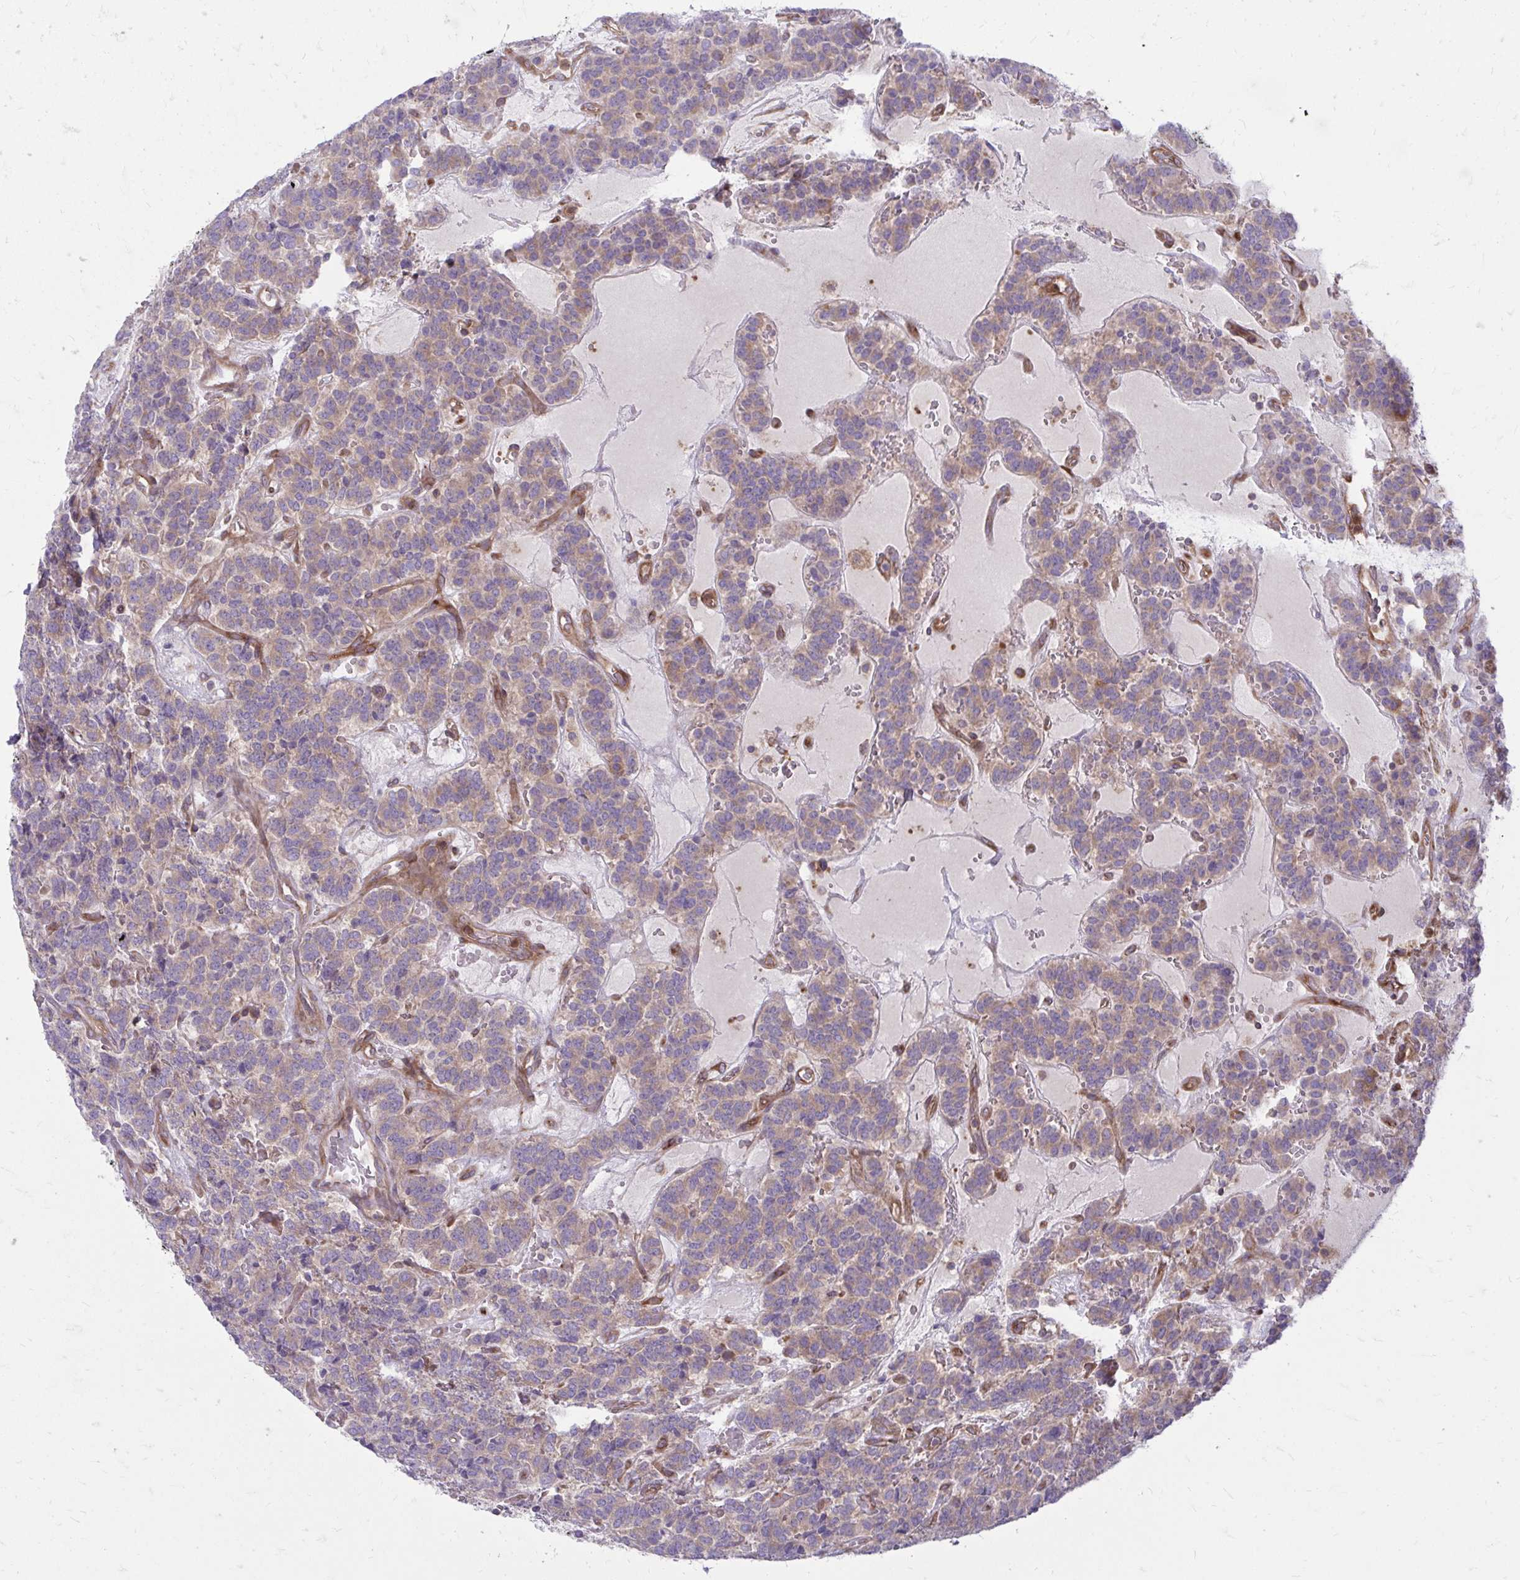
{"staining": {"intensity": "weak", "quantity": "25%-75%", "location": "cytoplasmic/membranous"}, "tissue": "carcinoid", "cell_type": "Tumor cells", "image_type": "cancer", "snomed": [{"axis": "morphology", "description": "Carcinoid, malignant, NOS"}, {"axis": "topography", "description": "Pancreas"}], "caption": "Protein expression by IHC displays weak cytoplasmic/membranous positivity in approximately 25%-75% of tumor cells in carcinoid.", "gene": "ASAP1", "patient": {"sex": "male", "age": 36}}